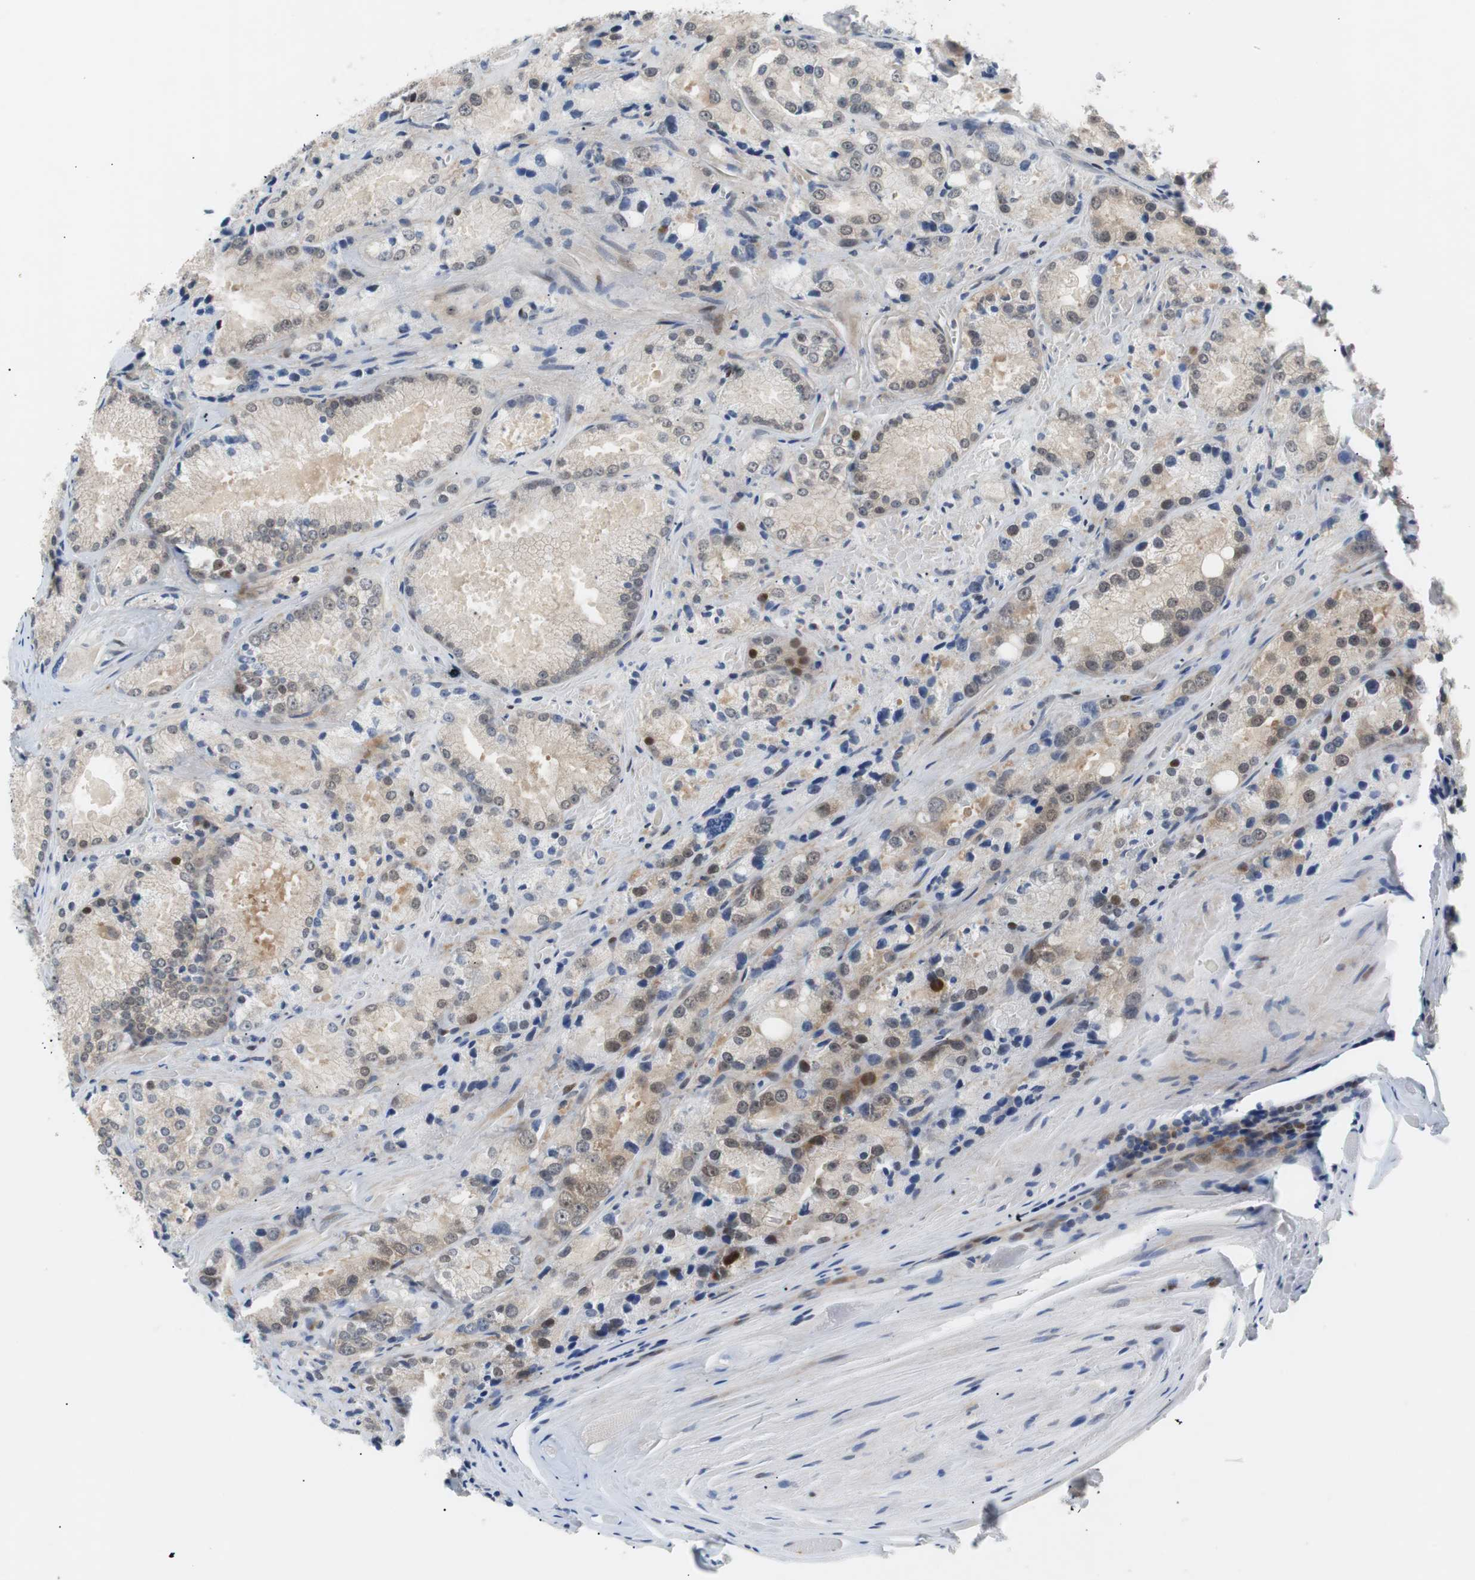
{"staining": {"intensity": "weak", "quantity": "25%-75%", "location": "cytoplasmic/membranous,nuclear"}, "tissue": "prostate cancer", "cell_type": "Tumor cells", "image_type": "cancer", "snomed": [{"axis": "morphology", "description": "Adenocarcinoma, Low grade"}, {"axis": "topography", "description": "Prostate"}], "caption": "Human prostate adenocarcinoma (low-grade) stained with a protein marker exhibits weak staining in tumor cells.", "gene": "MAP2K4", "patient": {"sex": "male", "age": 64}}